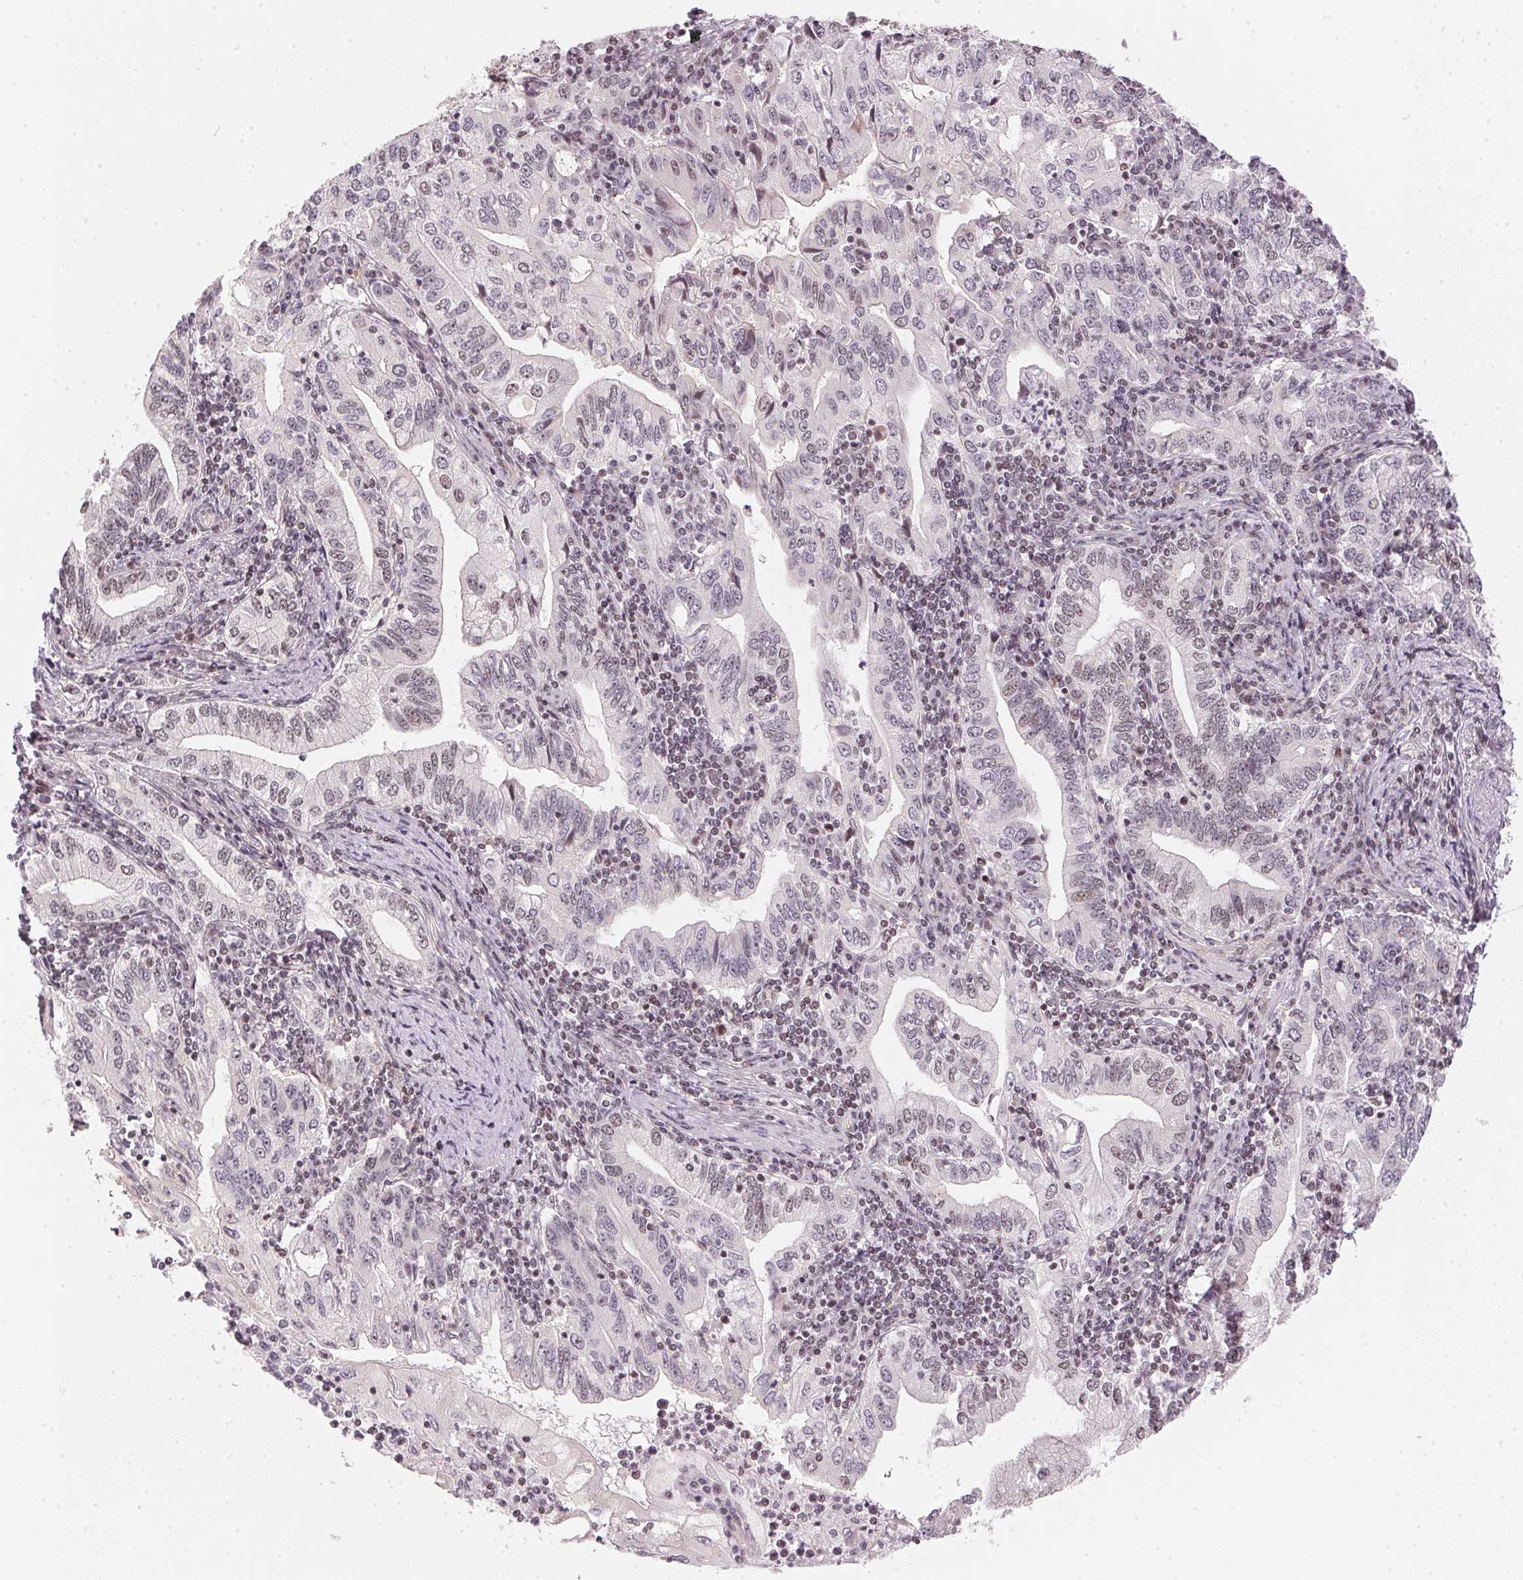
{"staining": {"intensity": "weak", "quantity": "<25%", "location": "nuclear"}, "tissue": "stomach cancer", "cell_type": "Tumor cells", "image_type": "cancer", "snomed": [{"axis": "morphology", "description": "Adenocarcinoma, NOS"}, {"axis": "topography", "description": "Stomach, lower"}], "caption": "Human adenocarcinoma (stomach) stained for a protein using immunohistochemistry (IHC) demonstrates no positivity in tumor cells.", "gene": "KAT6A", "patient": {"sex": "female", "age": 72}}